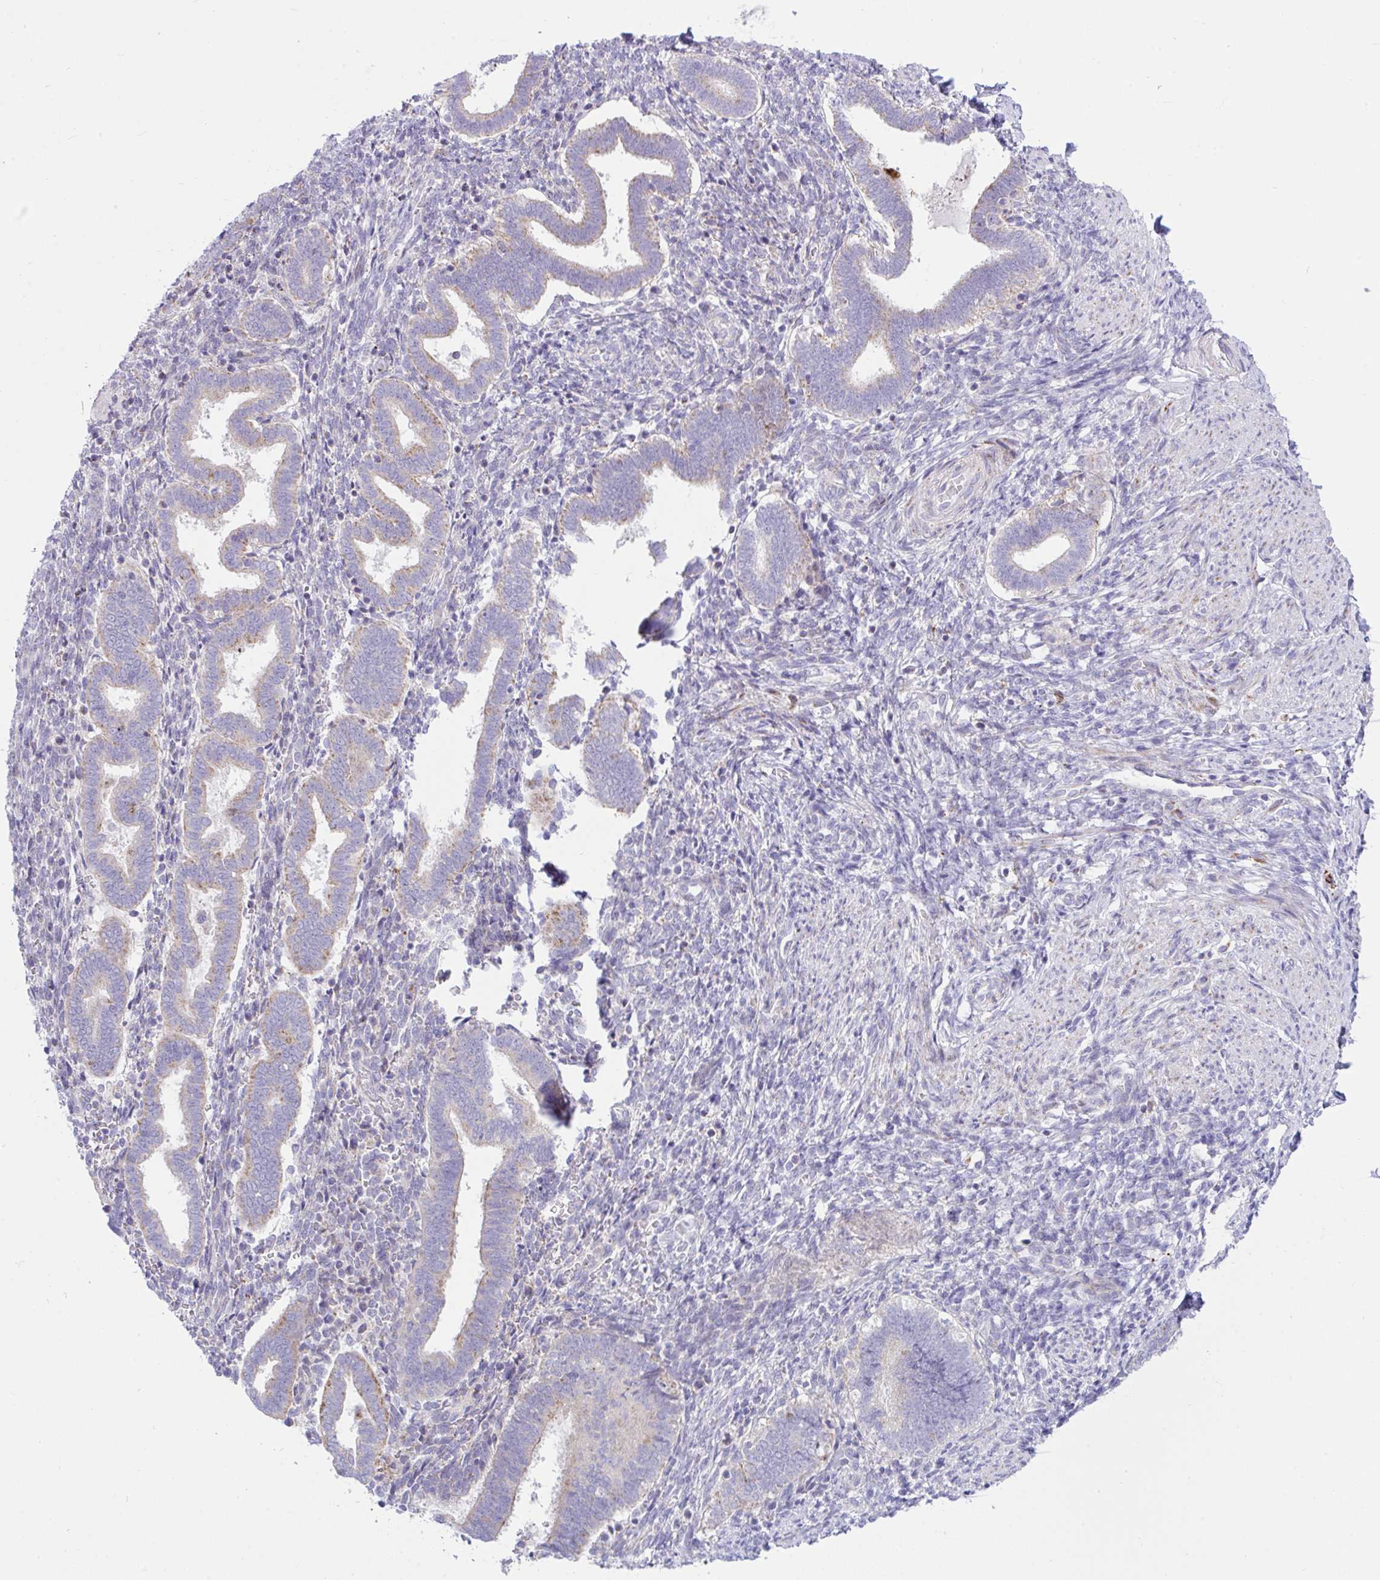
{"staining": {"intensity": "negative", "quantity": "none", "location": "none"}, "tissue": "endometrium", "cell_type": "Cells in endometrial stroma", "image_type": "normal", "snomed": [{"axis": "morphology", "description": "Normal tissue, NOS"}, {"axis": "topography", "description": "Endometrium"}], "caption": "High power microscopy photomicrograph of an IHC micrograph of benign endometrium, revealing no significant positivity in cells in endometrial stroma.", "gene": "DTX3", "patient": {"sex": "female", "age": 34}}